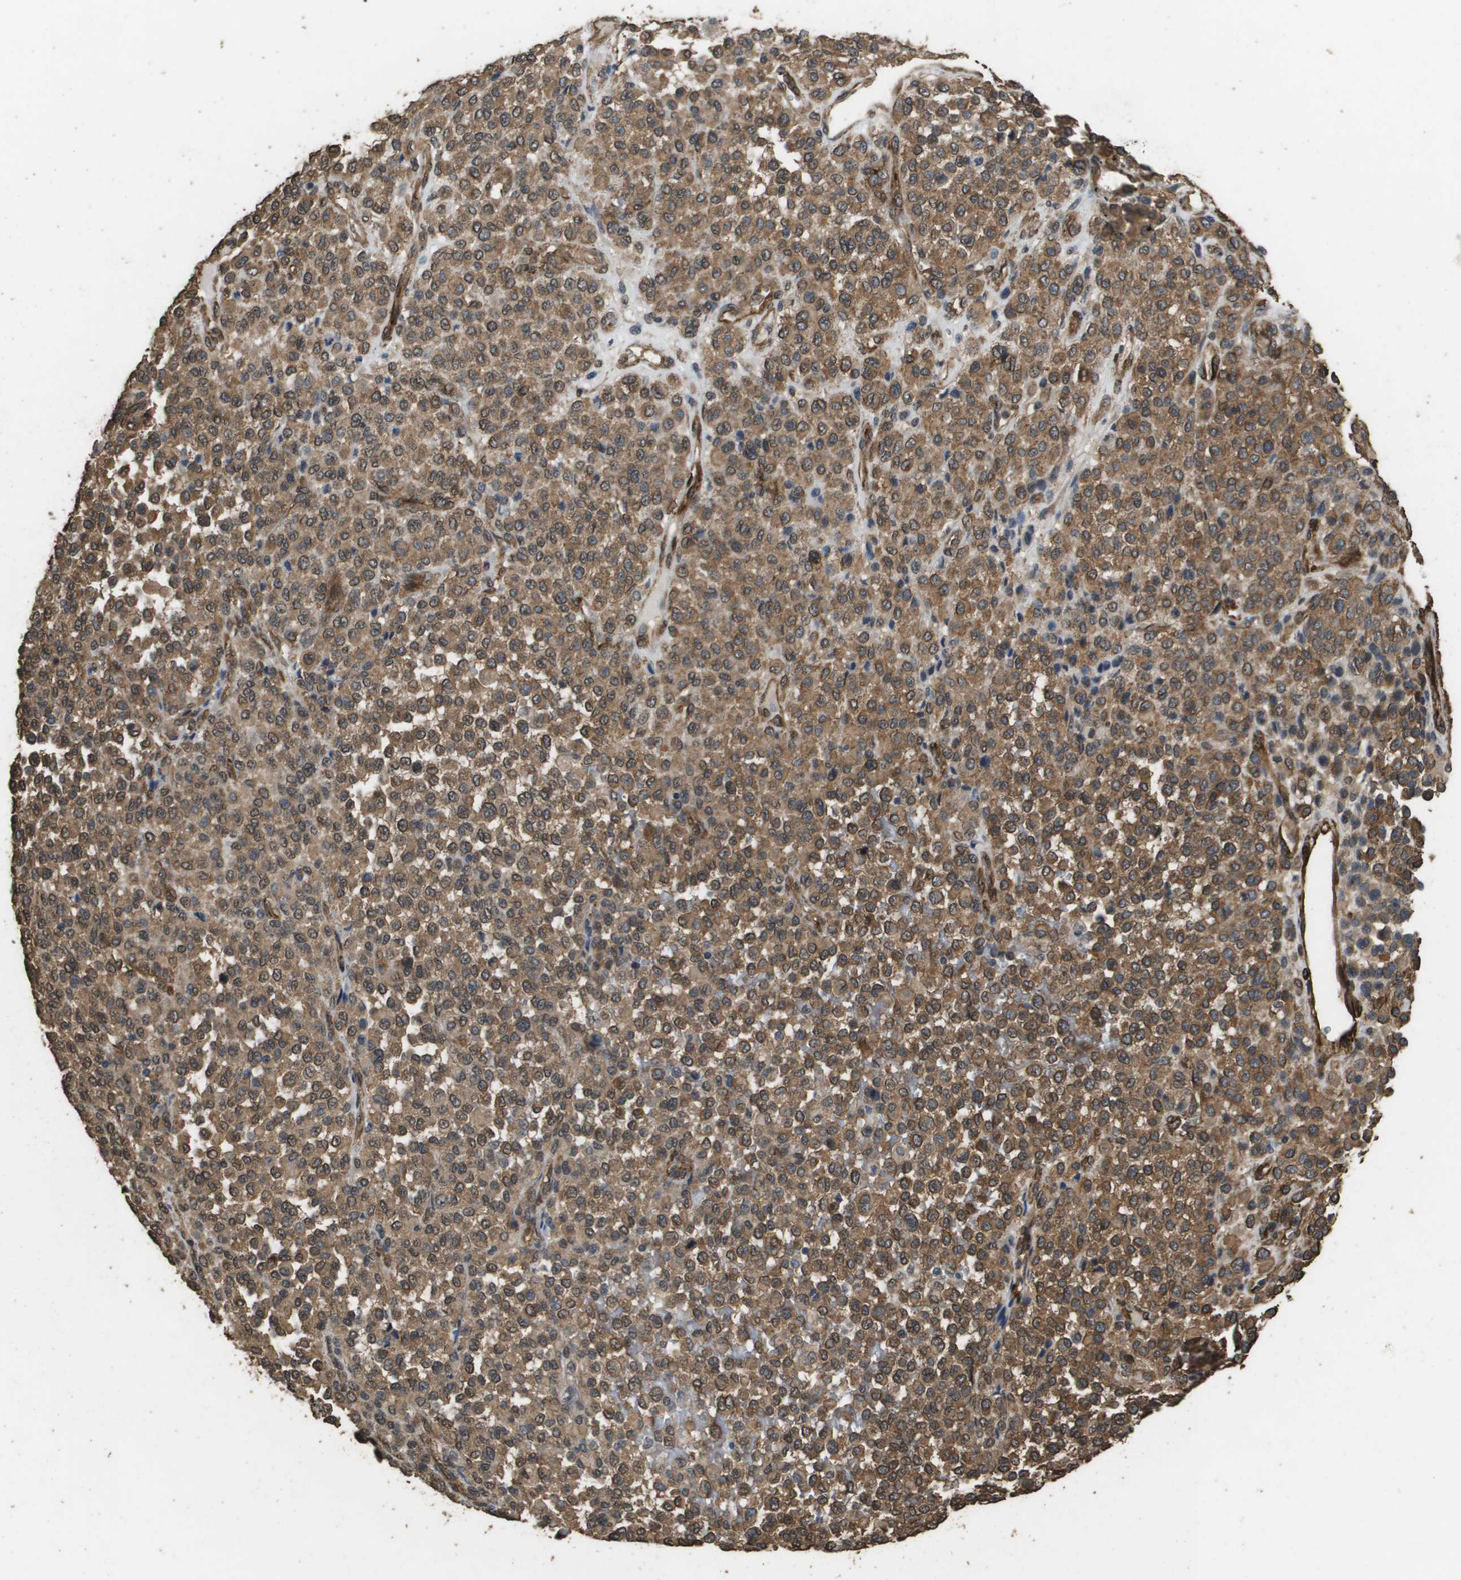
{"staining": {"intensity": "moderate", "quantity": ">75%", "location": "cytoplasmic/membranous,nuclear"}, "tissue": "melanoma", "cell_type": "Tumor cells", "image_type": "cancer", "snomed": [{"axis": "morphology", "description": "Malignant melanoma, Metastatic site"}, {"axis": "topography", "description": "Pancreas"}], "caption": "Protein staining of malignant melanoma (metastatic site) tissue demonstrates moderate cytoplasmic/membranous and nuclear positivity in about >75% of tumor cells. (Brightfield microscopy of DAB IHC at high magnification).", "gene": "AAMP", "patient": {"sex": "female", "age": 30}}